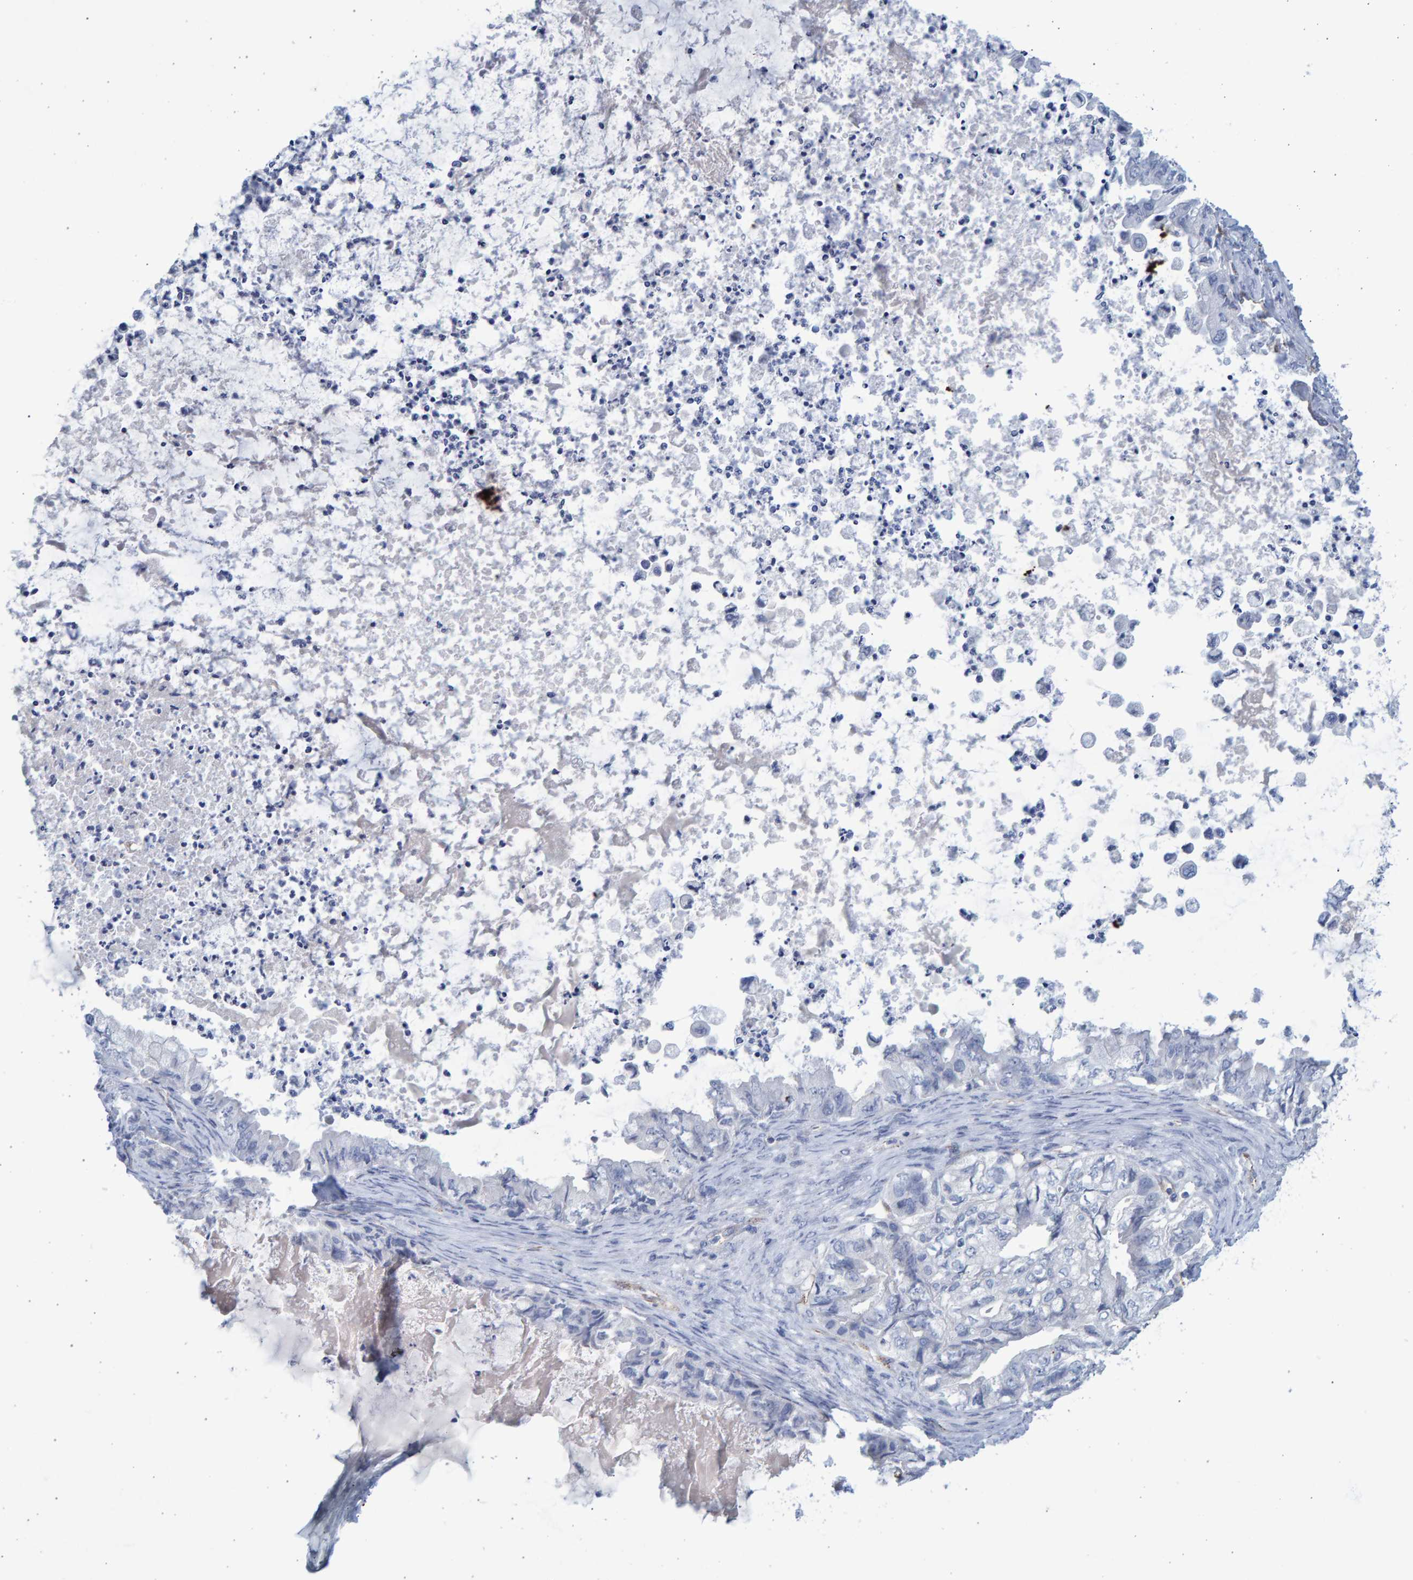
{"staining": {"intensity": "negative", "quantity": "none", "location": "none"}, "tissue": "ovarian cancer", "cell_type": "Tumor cells", "image_type": "cancer", "snomed": [{"axis": "morphology", "description": "Cystadenocarcinoma, mucinous, NOS"}, {"axis": "topography", "description": "Ovary"}], "caption": "Immunohistochemistry (IHC) micrograph of ovarian cancer stained for a protein (brown), which shows no positivity in tumor cells. The staining is performed using DAB brown chromogen with nuclei counter-stained in using hematoxylin.", "gene": "SLC34A3", "patient": {"sex": "female", "age": 80}}